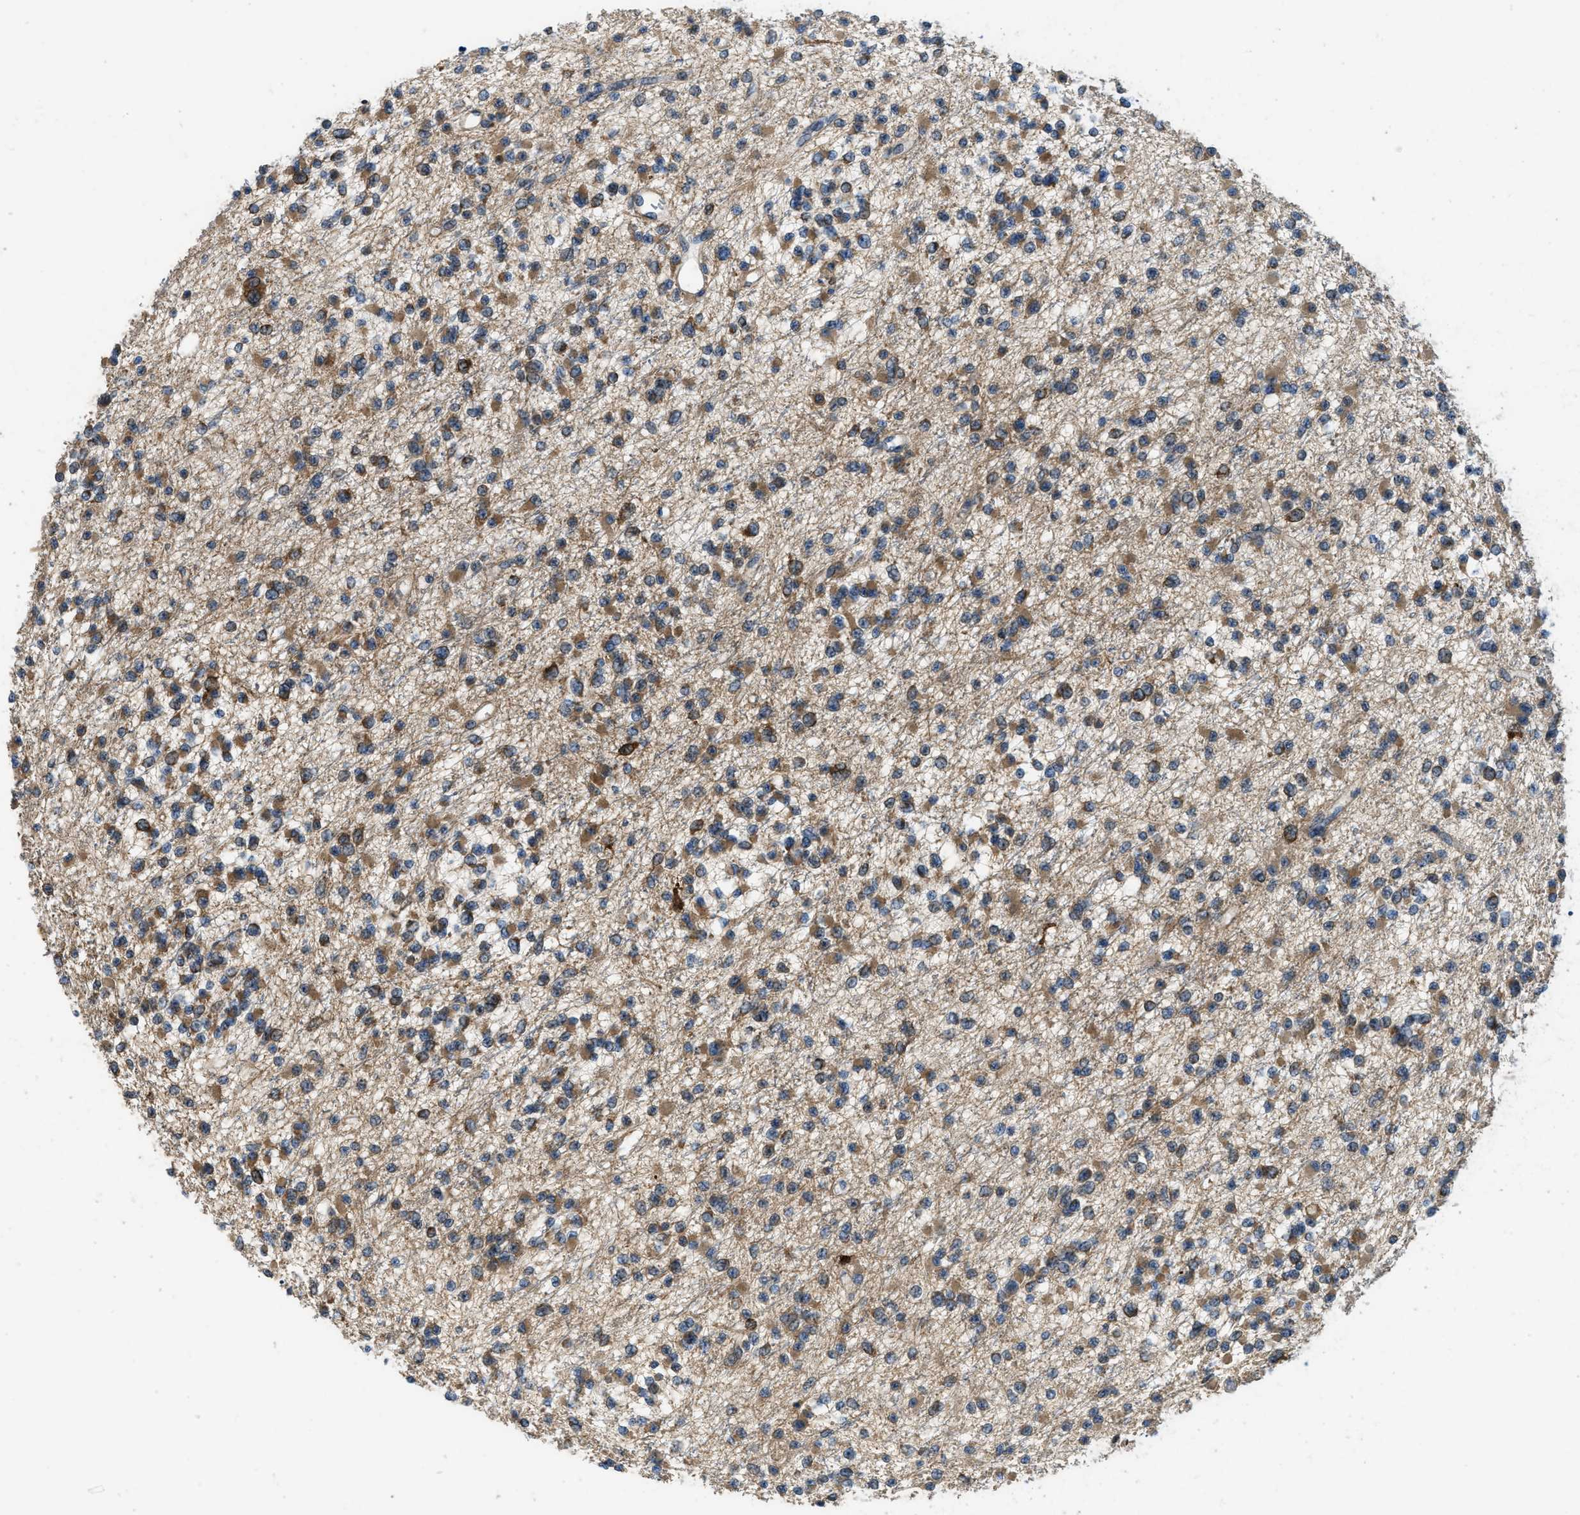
{"staining": {"intensity": "moderate", "quantity": ">75%", "location": "cytoplasmic/membranous"}, "tissue": "glioma", "cell_type": "Tumor cells", "image_type": "cancer", "snomed": [{"axis": "morphology", "description": "Glioma, malignant, Low grade"}, {"axis": "topography", "description": "Brain"}], "caption": "Glioma stained with DAB immunohistochemistry (IHC) reveals medium levels of moderate cytoplasmic/membranous positivity in approximately >75% of tumor cells.", "gene": "SSH2", "patient": {"sex": "female", "age": 22}}